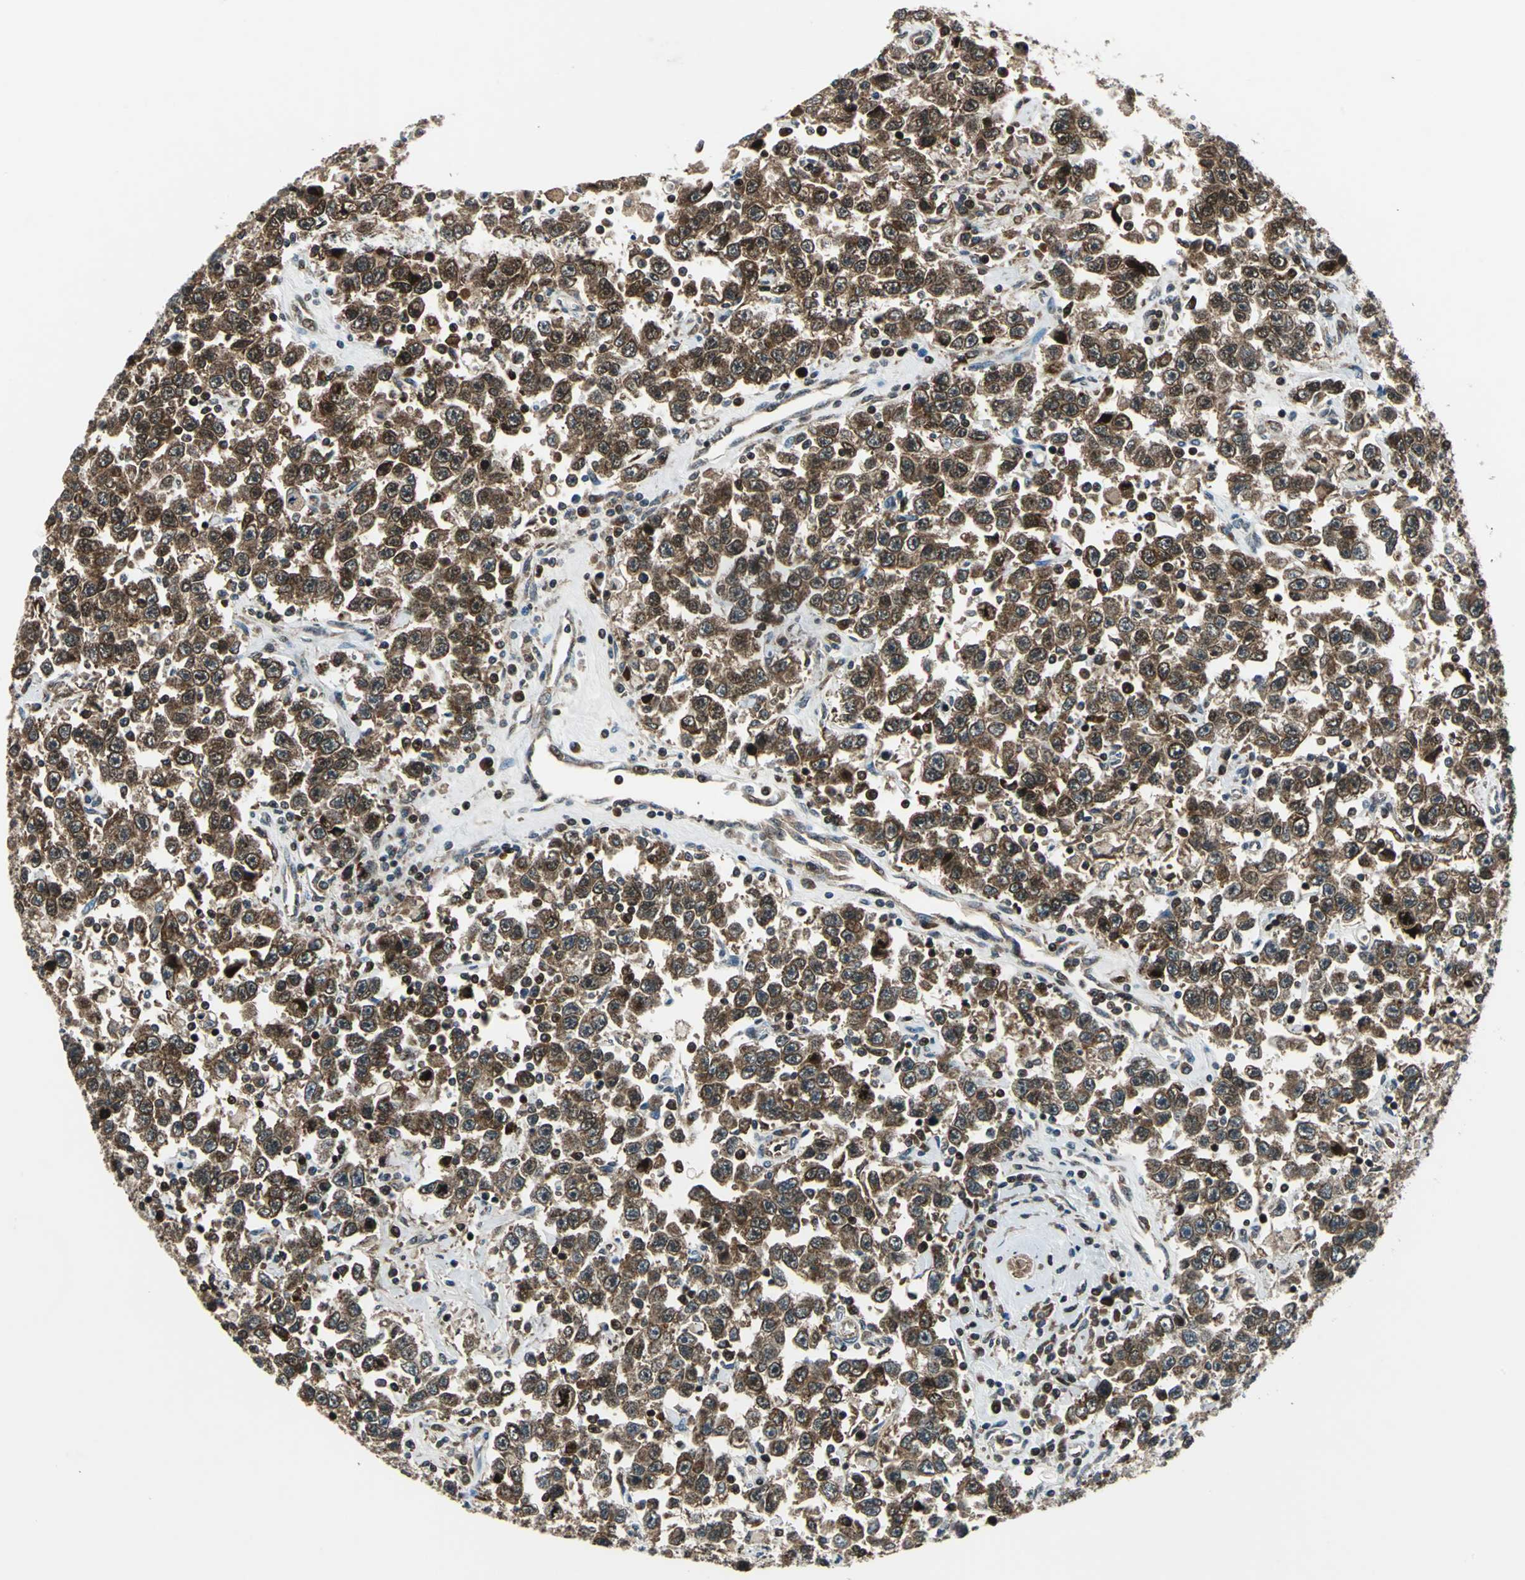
{"staining": {"intensity": "strong", "quantity": ">75%", "location": "cytoplasmic/membranous"}, "tissue": "testis cancer", "cell_type": "Tumor cells", "image_type": "cancer", "snomed": [{"axis": "morphology", "description": "Seminoma, NOS"}, {"axis": "topography", "description": "Testis"}], "caption": "Immunohistochemical staining of human testis cancer shows high levels of strong cytoplasmic/membranous positivity in approximately >75% of tumor cells. Using DAB (3,3'-diaminobenzidine) (brown) and hematoxylin (blue) stains, captured at high magnification using brightfield microscopy.", "gene": "AATF", "patient": {"sex": "male", "age": 41}}